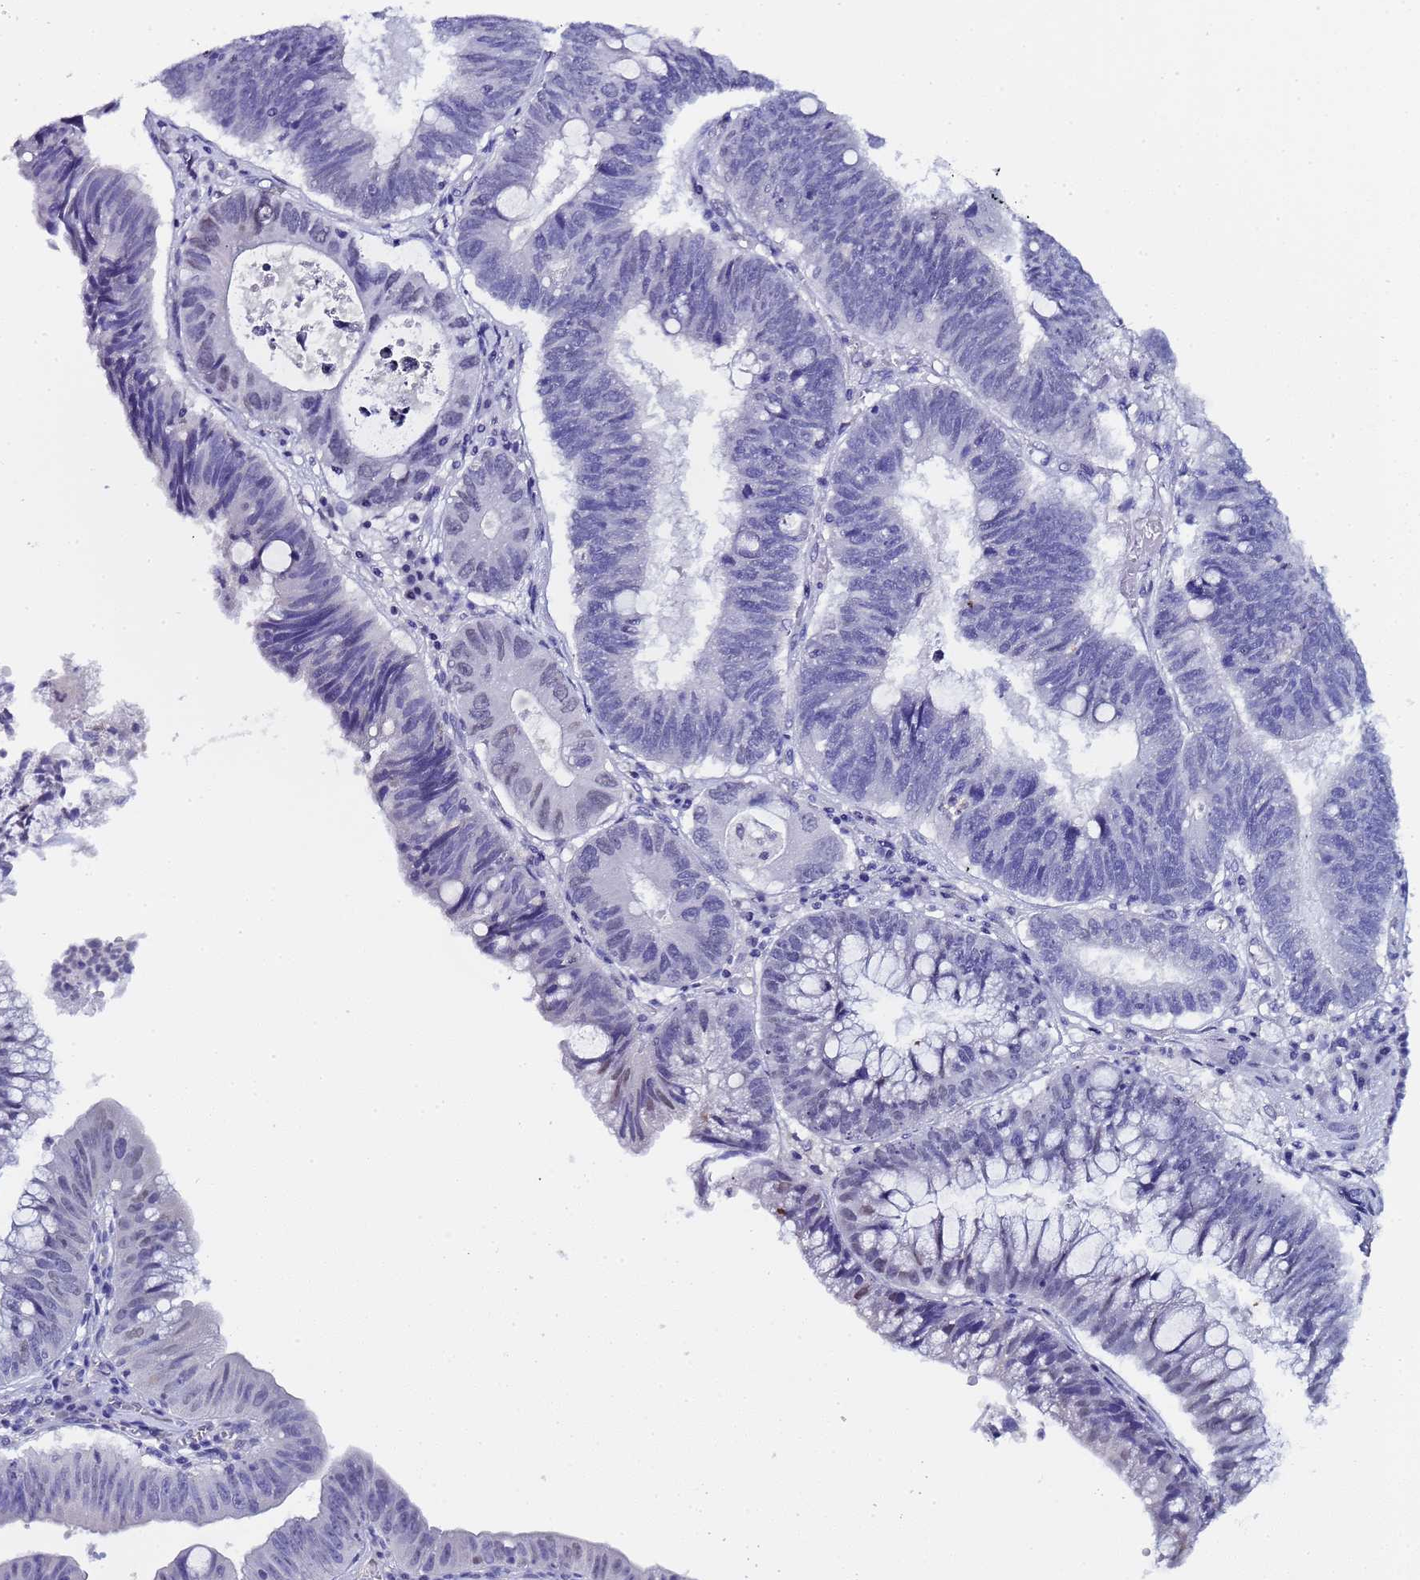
{"staining": {"intensity": "negative", "quantity": "none", "location": "none"}, "tissue": "stomach cancer", "cell_type": "Tumor cells", "image_type": "cancer", "snomed": [{"axis": "morphology", "description": "Adenocarcinoma, NOS"}, {"axis": "topography", "description": "Stomach"}], "caption": "Immunohistochemical staining of human stomach cancer (adenocarcinoma) exhibits no significant positivity in tumor cells.", "gene": "CTRC", "patient": {"sex": "male", "age": 59}}